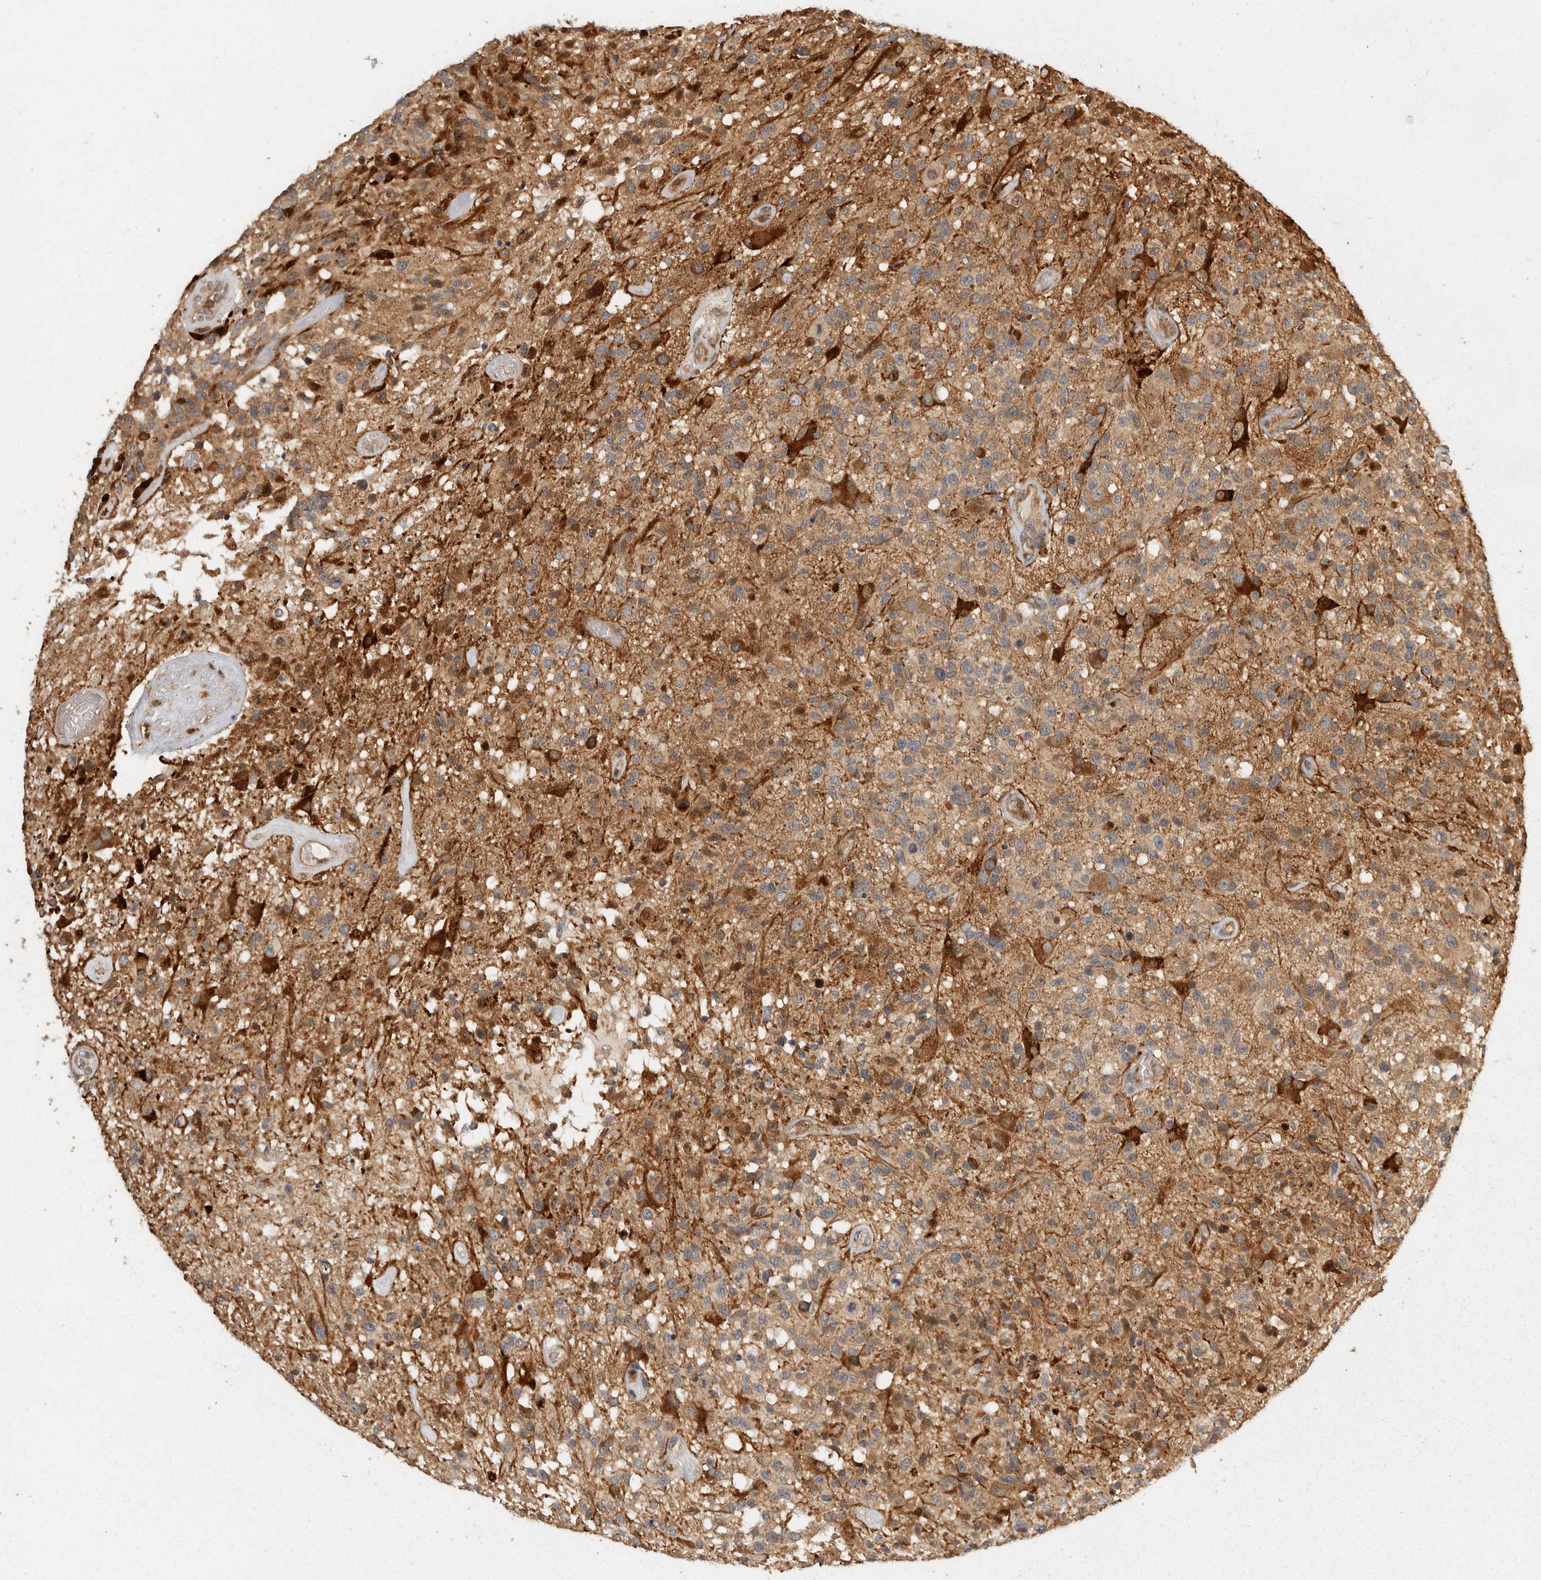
{"staining": {"intensity": "weak", "quantity": ">75%", "location": "cytoplasmic/membranous"}, "tissue": "glioma", "cell_type": "Tumor cells", "image_type": "cancer", "snomed": [{"axis": "morphology", "description": "Glioma, malignant, High grade"}, {"axis": "morphology", "description": "Glioblastoma, NOS"}, {"axis": "topography", "description": "Brain"}], "caption": "The micrograph exhibits immunohistochemical staining of malignant high-grade glioma. There is weak cytoplasmic/membranous staining is seen in approximately >75% of tumor cells.", "gene": "SWT1", "patient": {"sex": "male", "age": 60}}